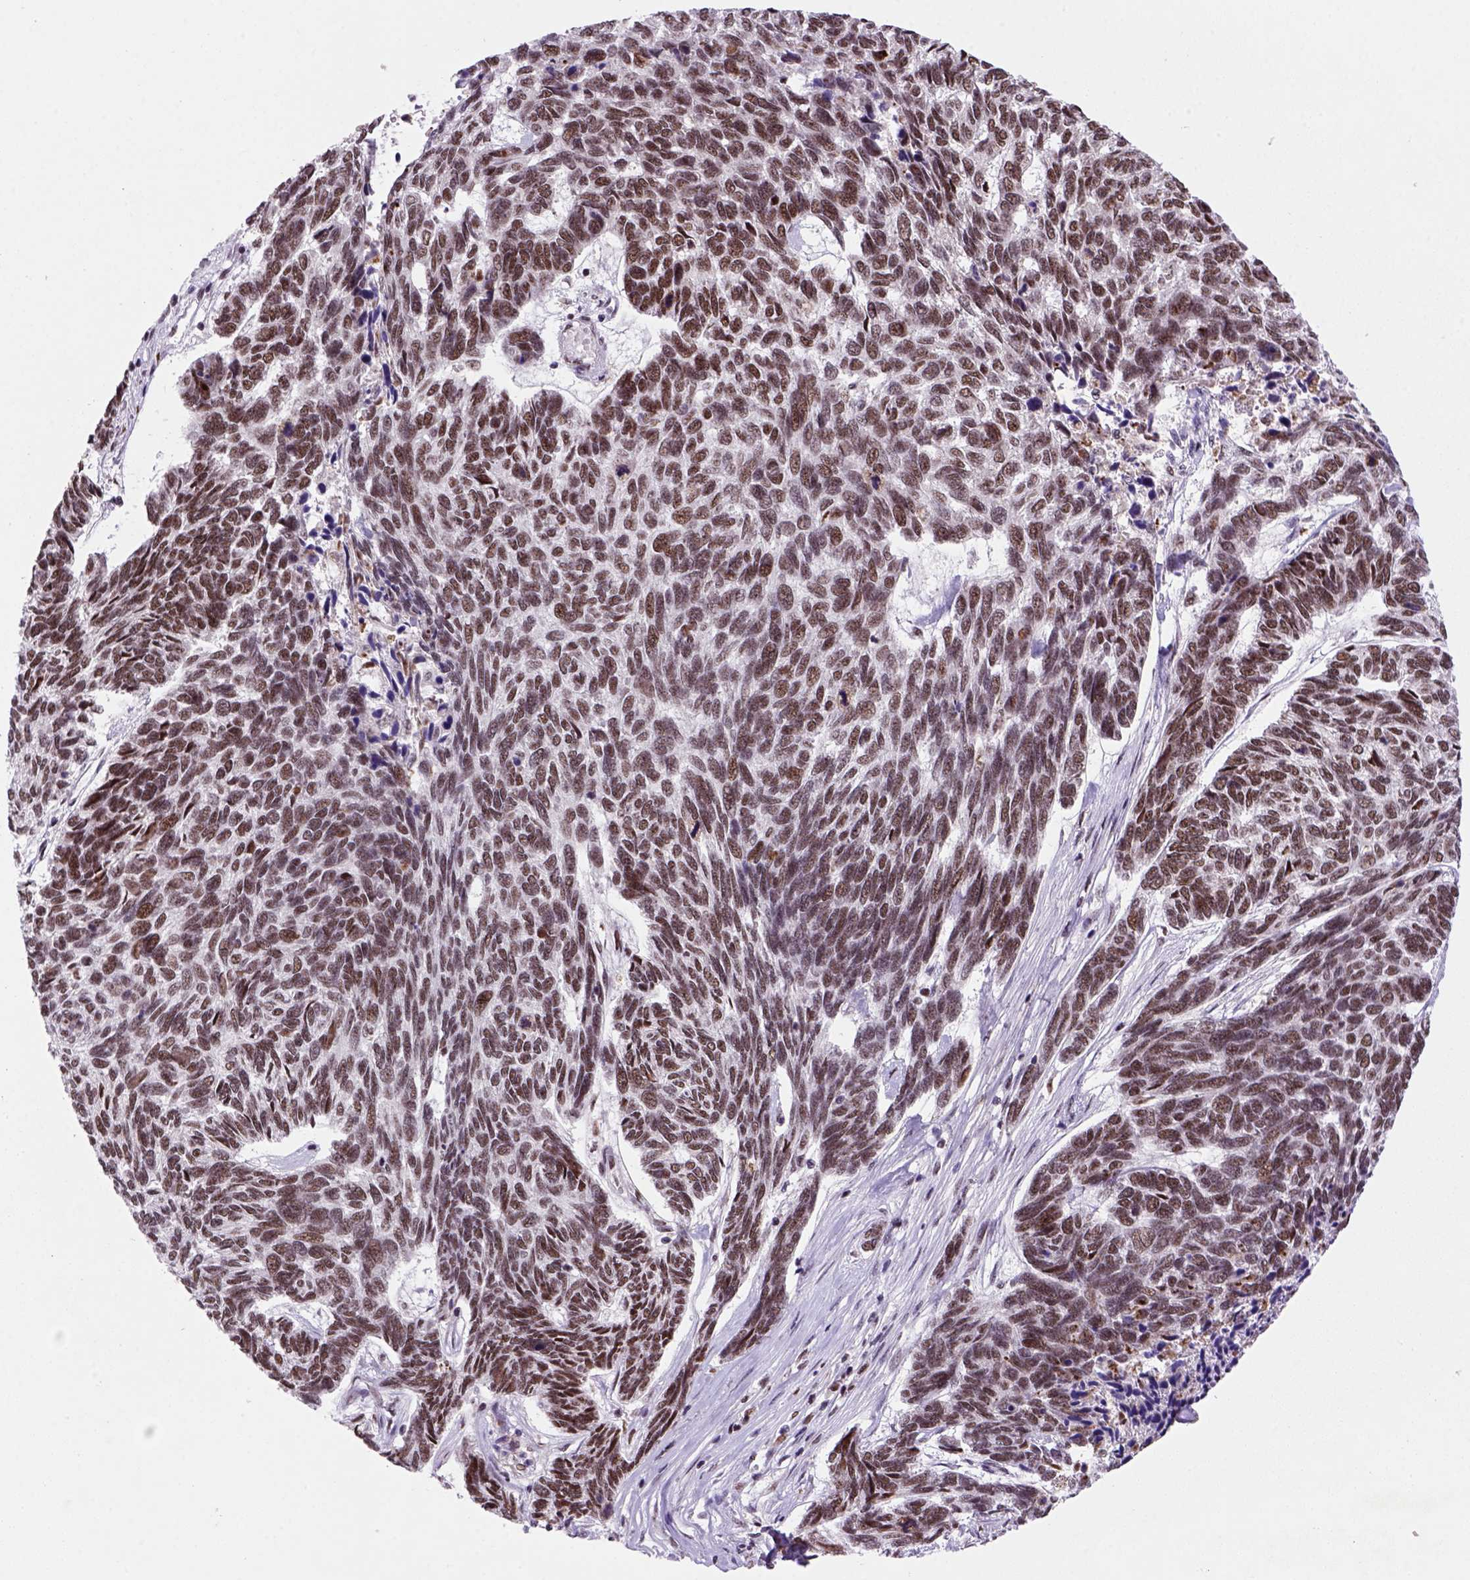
{"staining": {"intensity": "moderate", "quantity": ">75%", "location": "nuclear"}, "tissue": "skin cancer", "cell_type": "Tumor cells", "image_type": "cancer", "snomed": [{"axis": "morphology", "description": "Basal cell carcinoma"}, {"axis": "topography", "description": "Skin"}], "caption": "Skin cancer (basal cell carcinoma) was stained to show a protein in brown. There is medium levels of moderate nuclear positivity in about >75% of tumor cells.", "gene": "NSMCE2", "patient": {"sex": "female", "age": 65}}